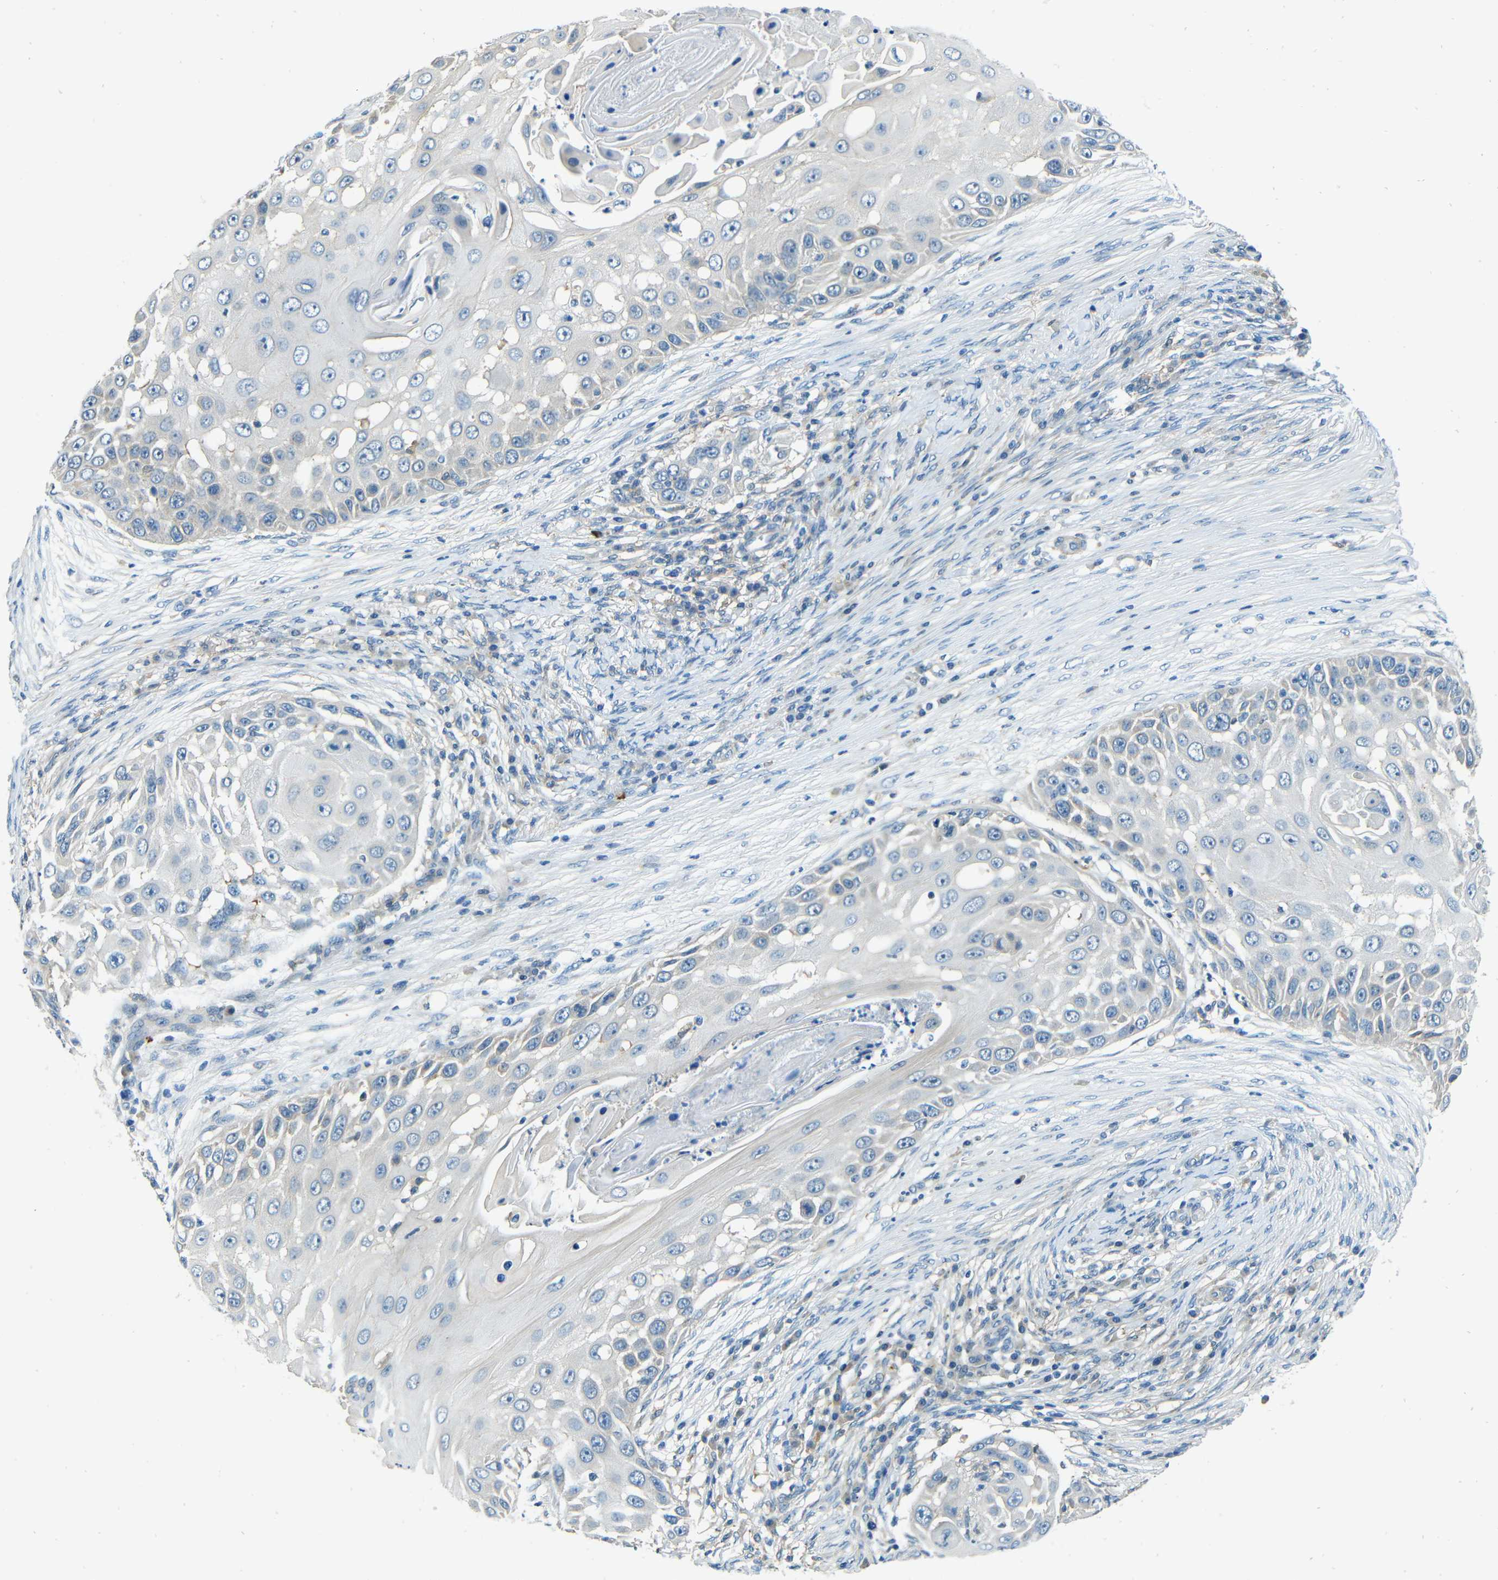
{"staining": {"intensity": "negative", "quantity": "none", "location": "none"}, "tissue": "skin cancer", "cell_type": "Tumor cells", "image_type": "cancer", "snomed": [{"axis": "morphology", "description": "Squamous cell carcinoma, NOS"}, {"axis": "topography", "description": "Skin"}], "caption": "Tumor cells show no significant protein positivity in skin cancer (squamous cell carcinoma).", "gene": "CYP26B1", "patient": {"sex": "female", "age": 44}}